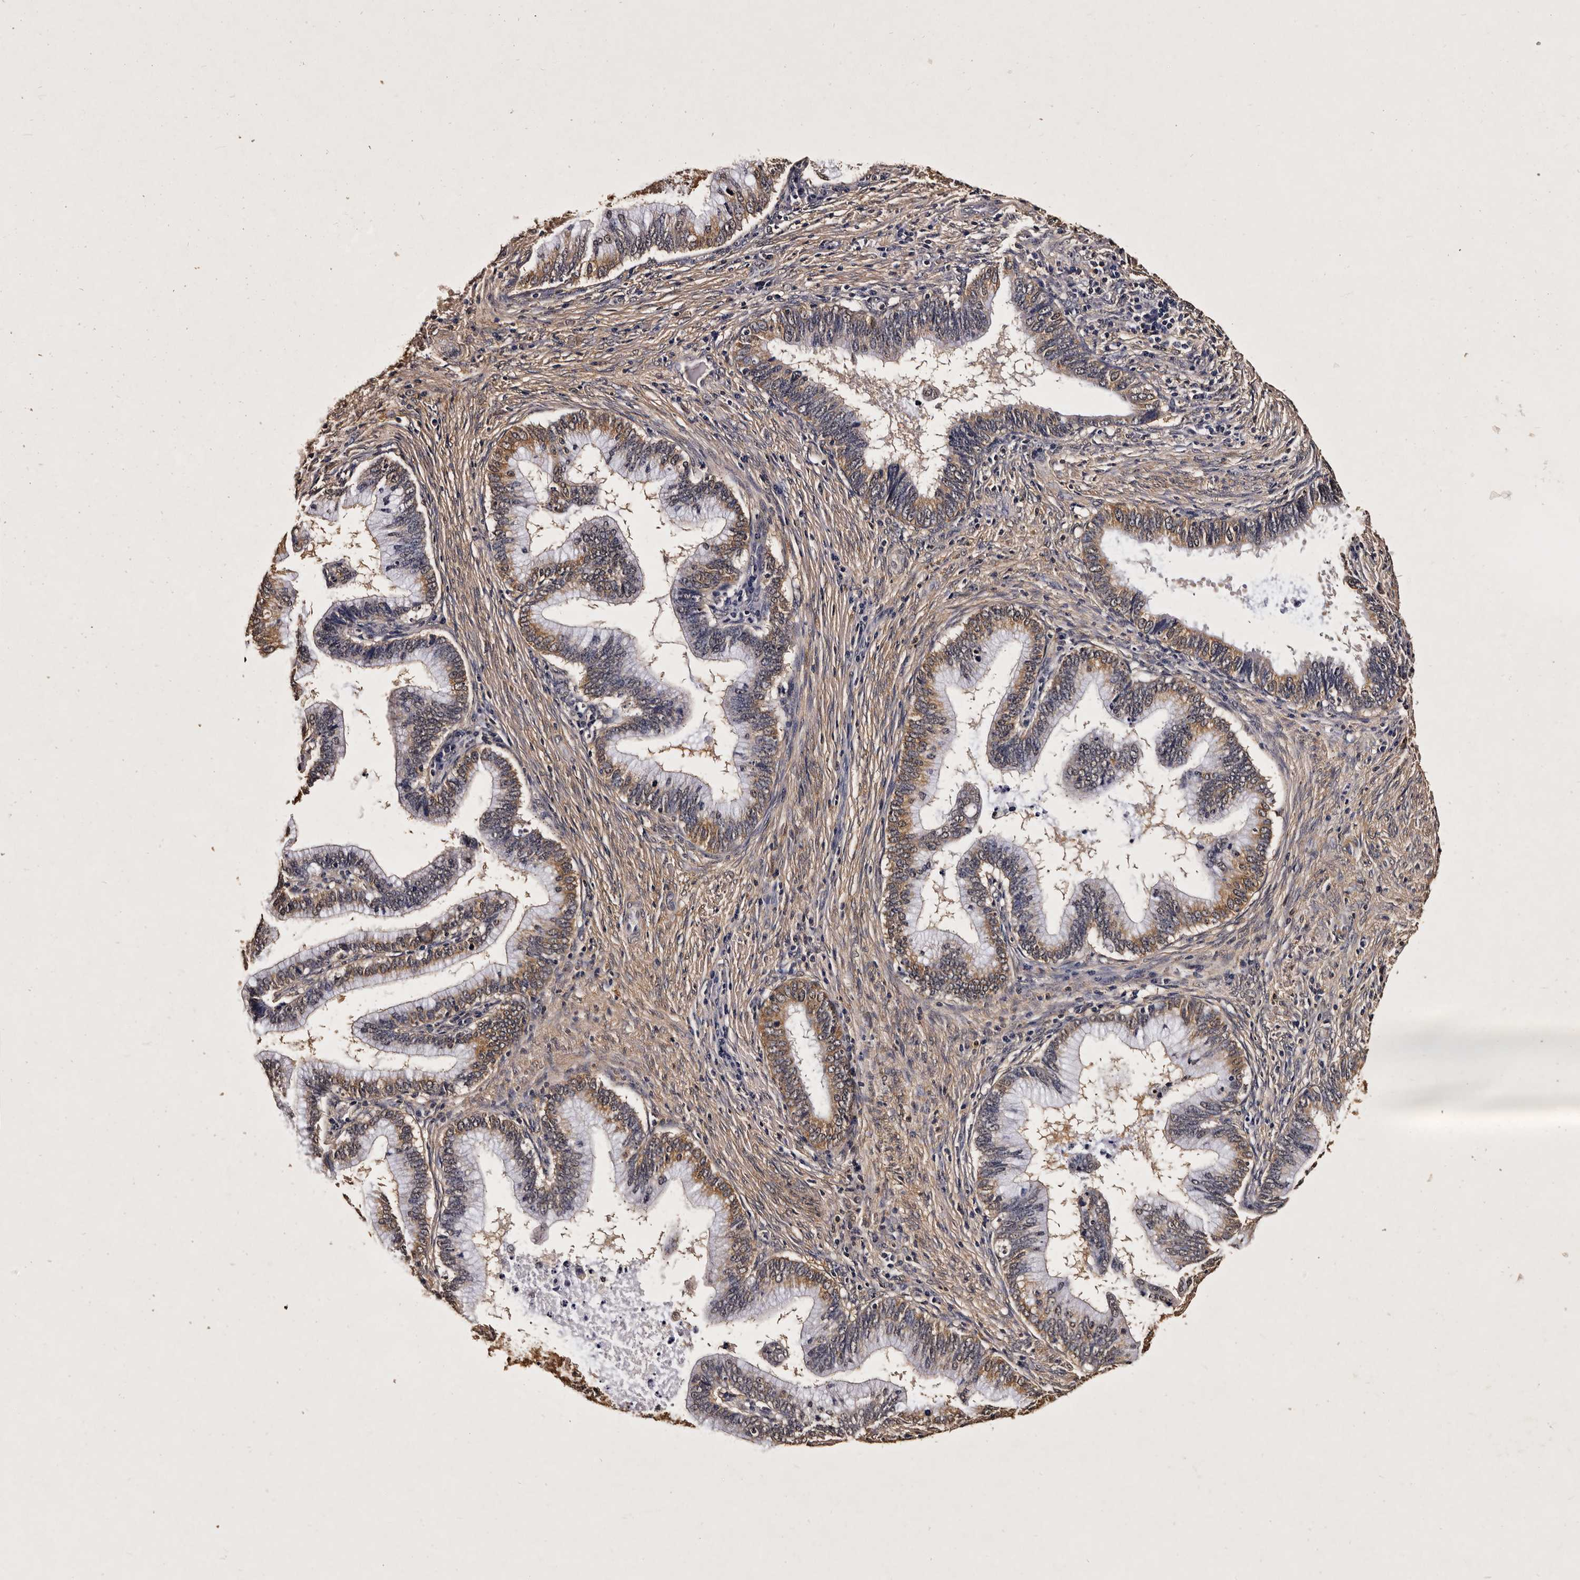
{"staining": {"intensity": "moderate", "quantity": ">75%", "location": "cytoplasmic/membranous"}, "tissue": "cervical cancer", "cell_type": "Tumor cells", "image_type": "cancer", "snomed": [{"axis": "morphology", "description": "Adenocarcinoma, NOS"}, {"axis": "topography", "description": "Cervix"}], "caption": "Cervical cancer (adenocarcinoma) tissue shows moderate cytoplasmic/membranous expression in approximately >75% of tumor cells, visualized by immunohistochemistry.", "gene": "PARS2", "patient": {"sex": "female", "age": 36}}